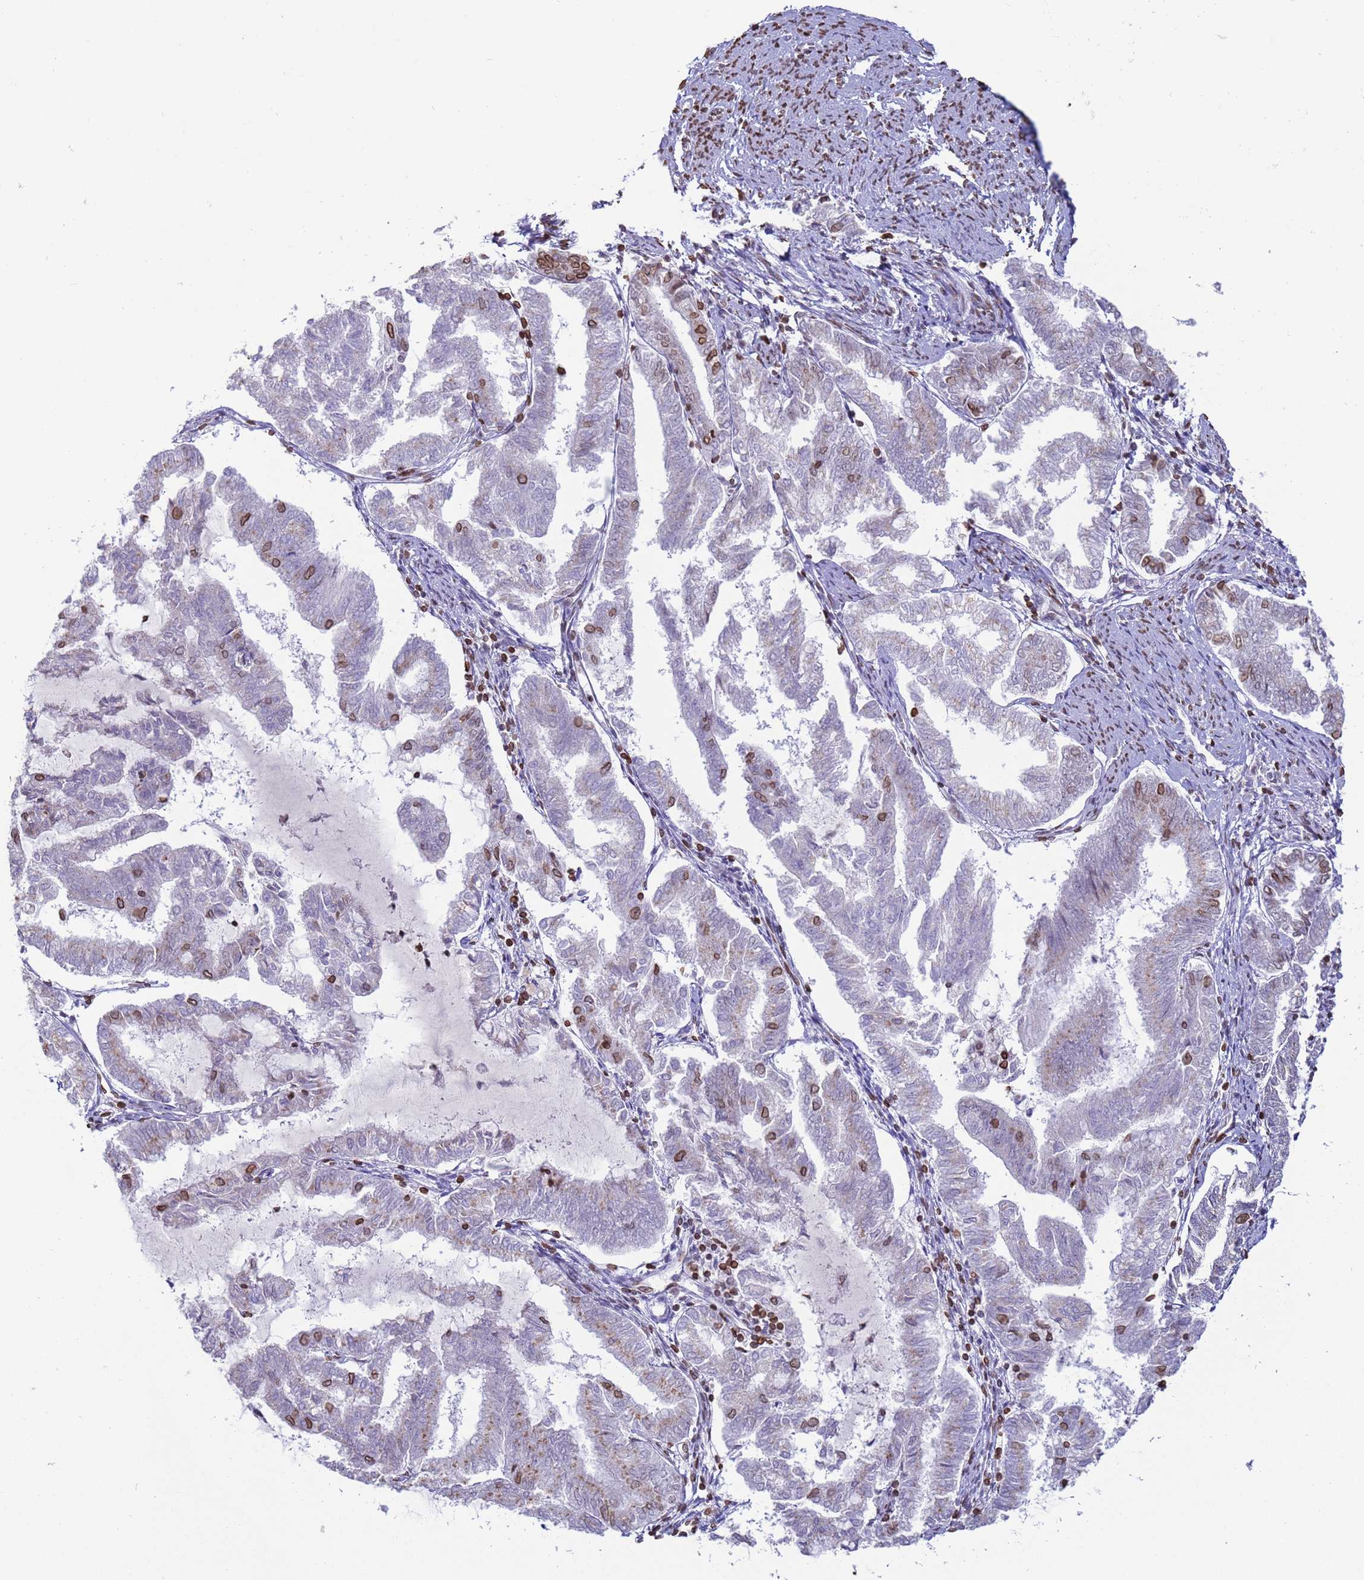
{"staining": {"intensity": "moderate", "quantity": "<25%", "location": "cytoplasmic/membranous,nuclear"}, "tissue": "endometrial cancer", "cell_type": "Tumor cells", "image_type": "cancer", "snomed": [{"axis": "morphology", "description": "Adenocarcinoma, NOS"}, {"axis": "topography", "description": "Endometrium"}], "caption": "Endometrial cancer was stained to show a protein in brown. There is low levels of moderate cytoplasmic/membranous and nuclear staining in about <25% of tumor cells.", "gene": "DHX37", "patient": {"sex": "female", "age": 79}}